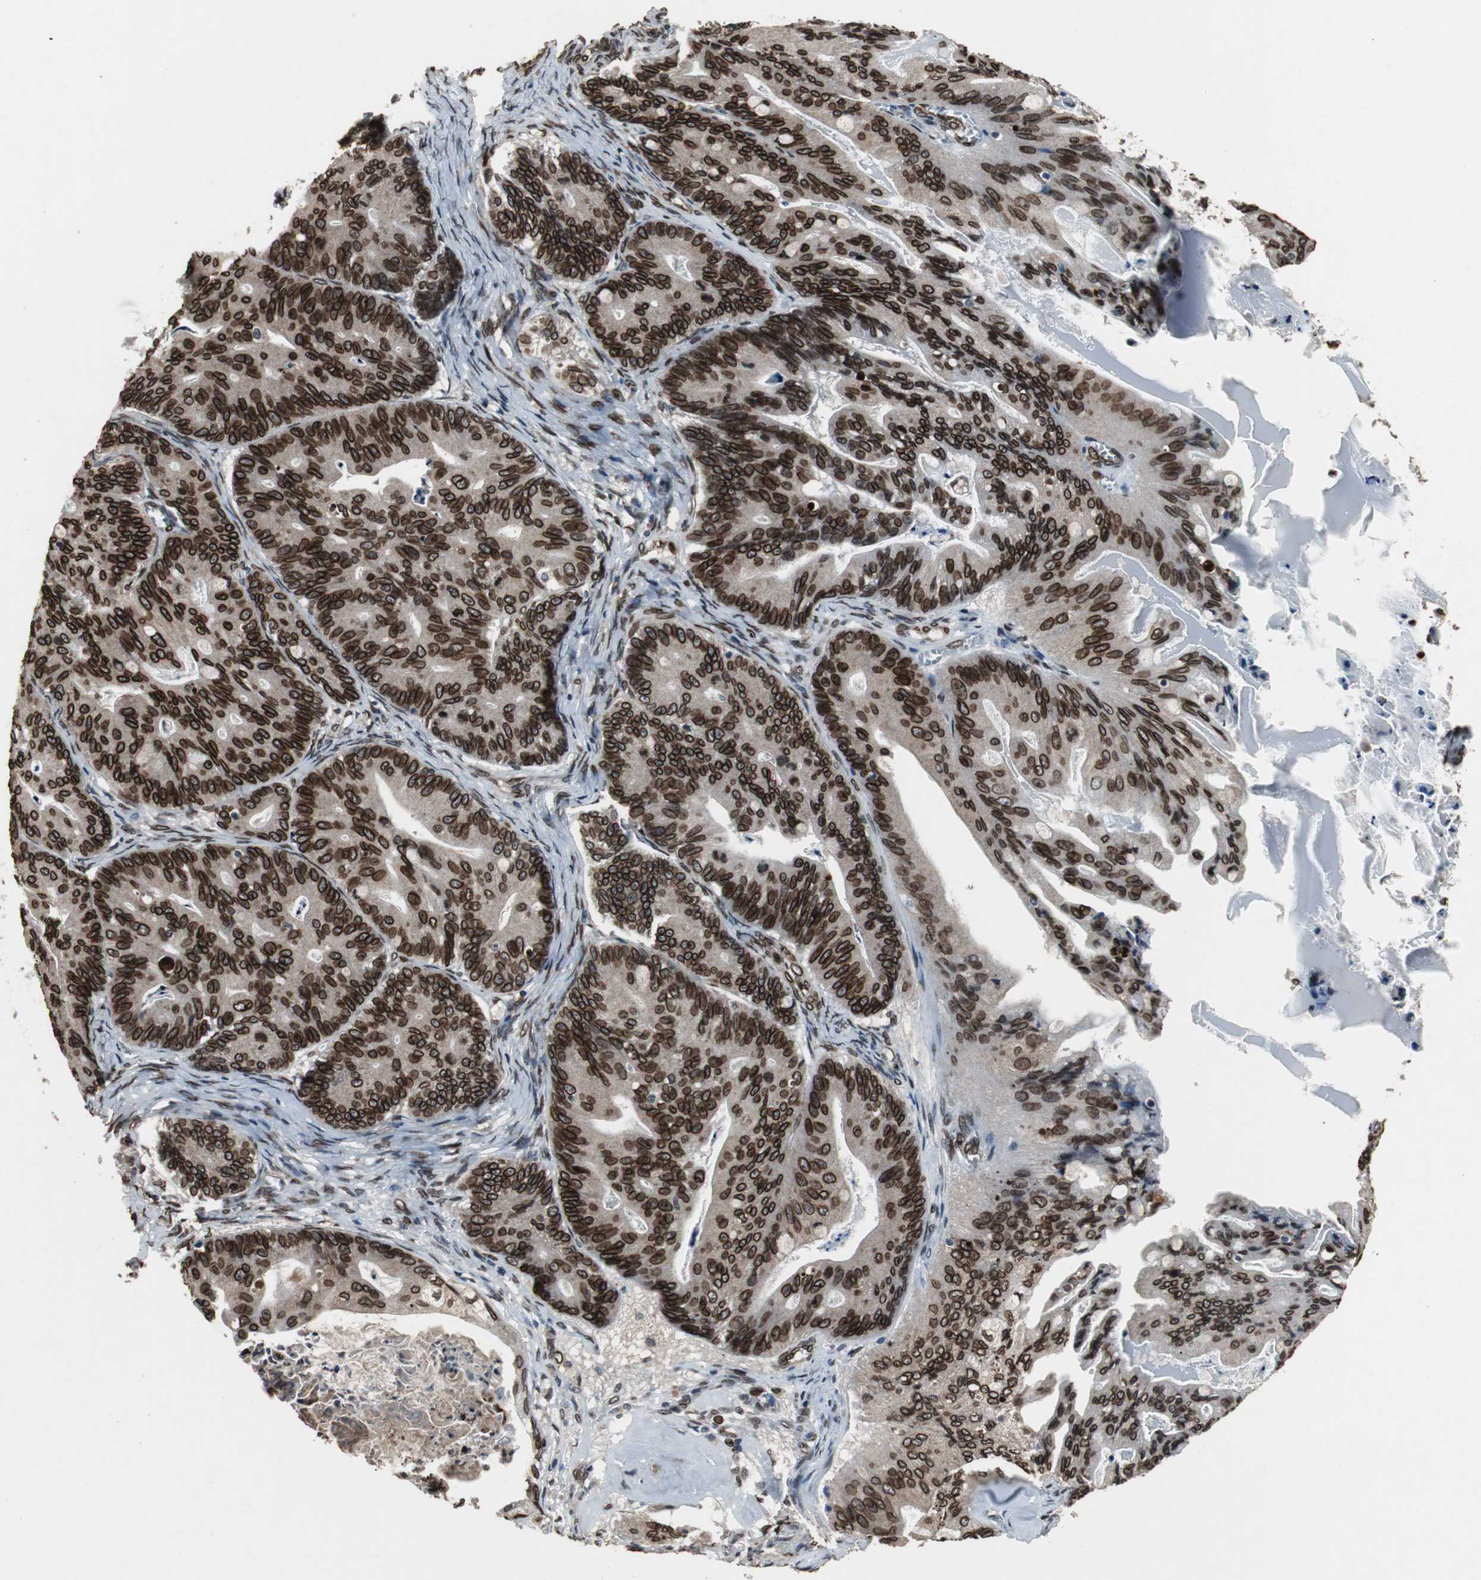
{"staining": {"intensity": "strong", "quantity": ">75%", "location": "cytoplasmic/membranous,nuclear"}, "tissue": "ovarian cancer", "cell_type": "Tumor cells", "image_type": "cancer", "snomed": [{"axis": "morphology", "description": "Cystadenocarcinoma, mucinous, NOS"}, {"axis": "topography", "description": "Ovary"}], "caption": "A brown stain shows strong cytoplasmic/membranous and nuclear expression of a protein in mucinous cystadenocarcinoma (ovarian) tumor cells.", "gene": "LMNA", "patient": {"sex": "female", "age": 36}}